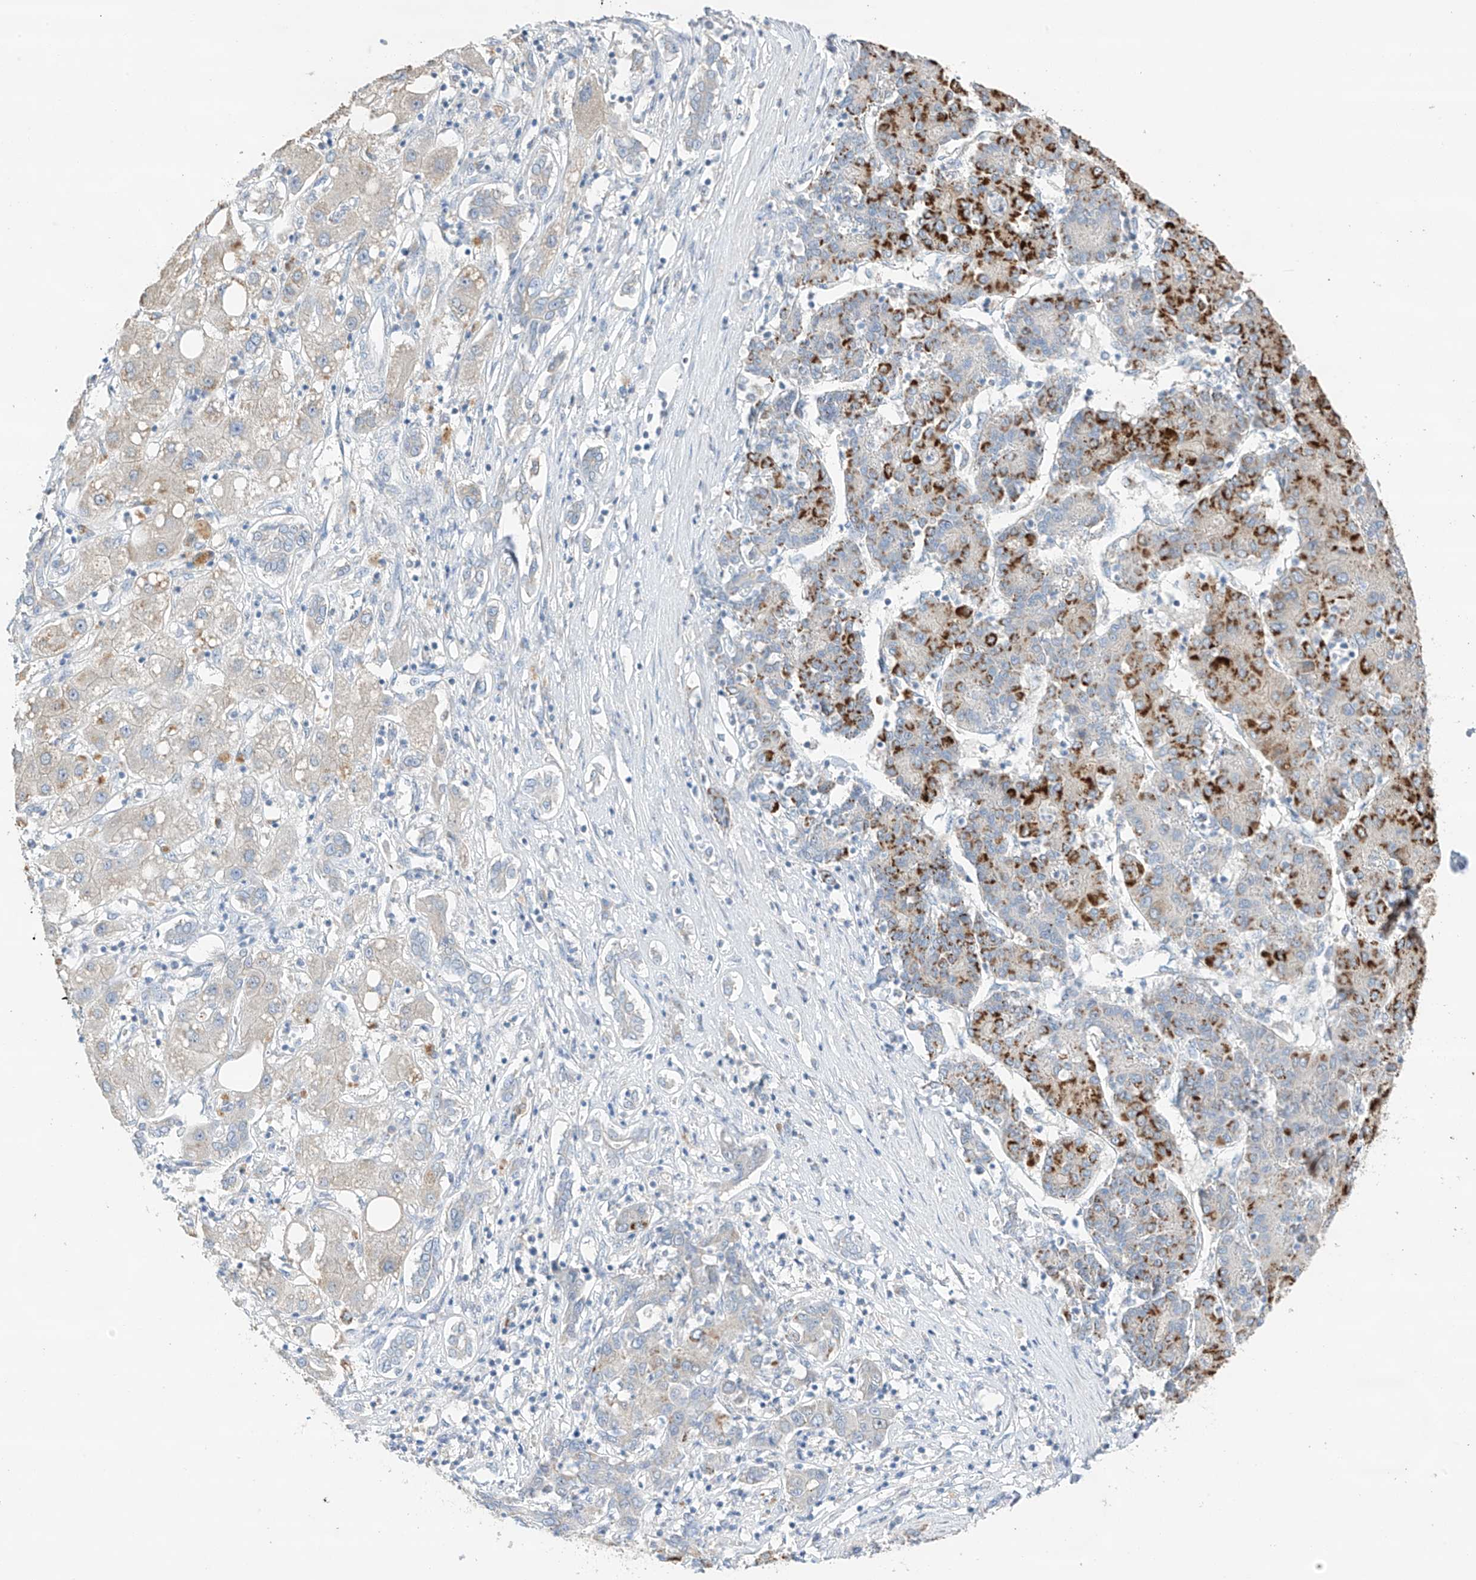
{"staining": {"intensity": "moderate", "quantity": "25%-75%", "location": "cytoplasmic/membranous"}, "tissue": "liver cancer", "cell_type": "Tumor cells", "image_type": "cancer", "snomed": [{"axis": "morphology", "description": "Carcinoma, Hepatocellular, NOS"}, {"axis": "topography", "description": "Liver"}], "caption": "Immunohistochemical staining of liver cancer (hepatocellular carcinoma) exhibits moderate cytoplasmic/membranous protein expression in about 25%-75% of tumor cells. (Stains: DAB in brown, nuclei in blue, Microscopy: brightfield microscopy at high magnification).", "gene": "CAPN13", "patient": {"sex": "male", "age": 65}}